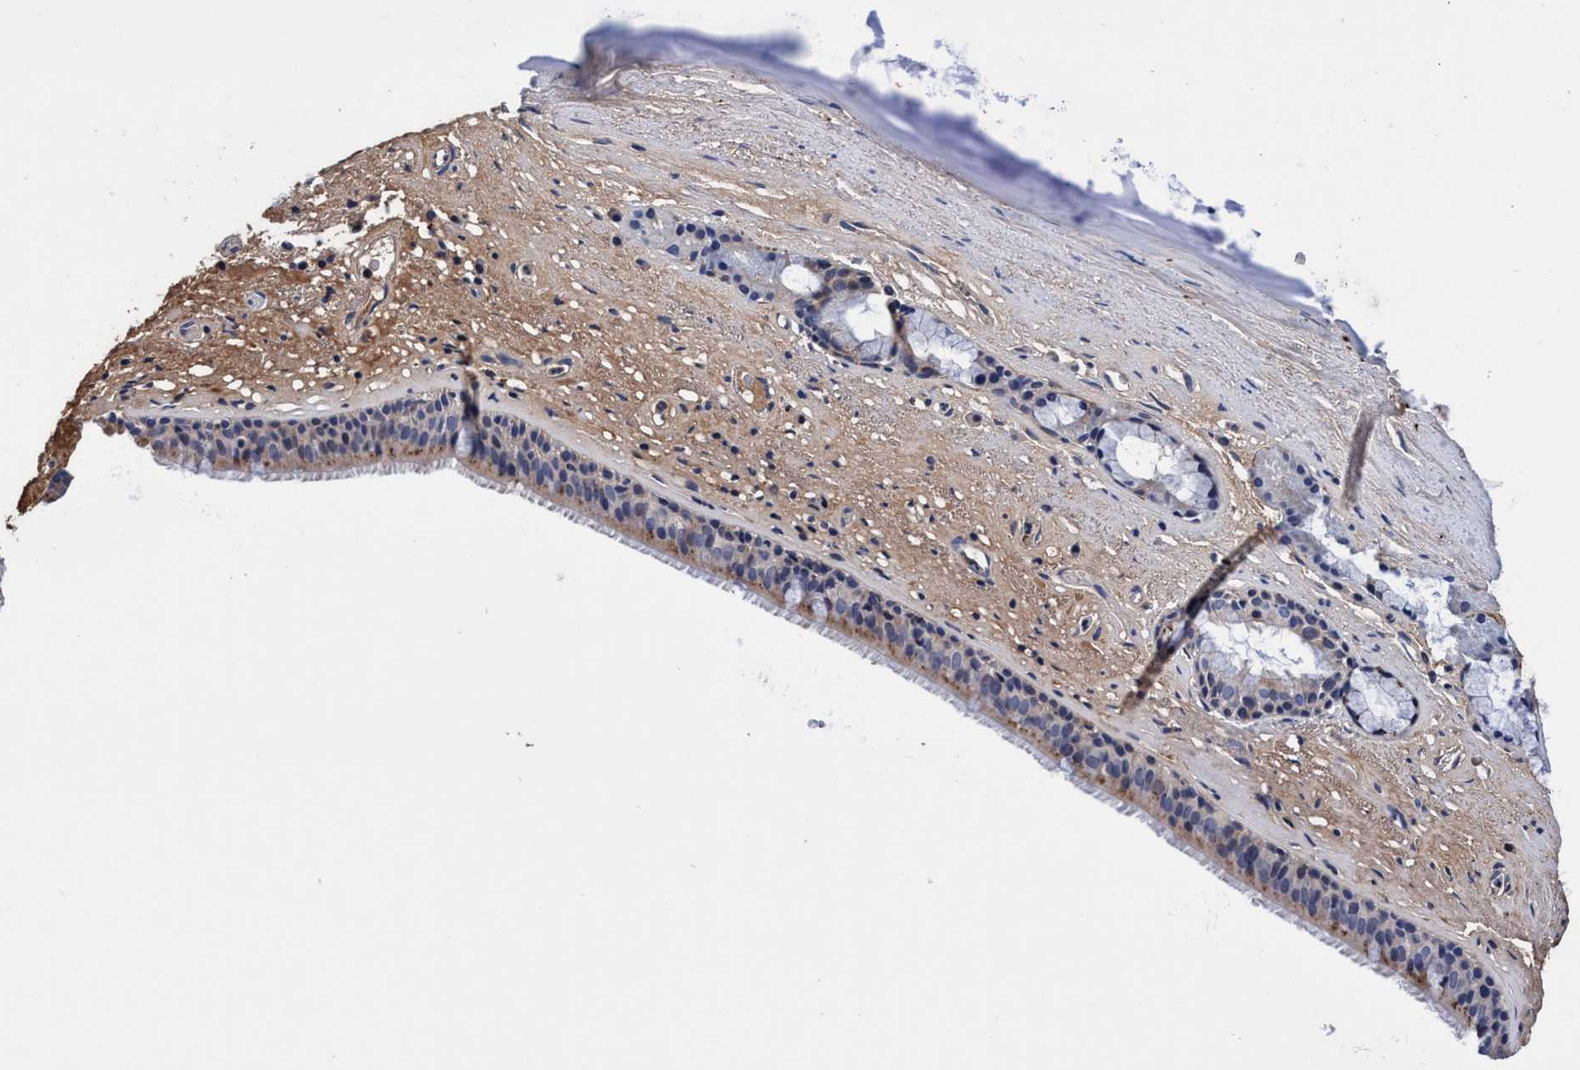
{"staining": {"intensity": "weak", "quantity": ">75%", "location": "cytoplasmic/membranous"}, "tissue": "bronchus", "cell_type": "Respiratory epithelial cells", "image_type": "normal", "snomed": [{"axis": "morphology", "description": "Normal tissue, NOS"}, {"axis": "topography", "description": "Cartilage tissue"}], "caption": "Immunohistochemistry (IHC) photomicrograph of unremarkable bronchus: human bronchus stained using immunohistochemistry displays low levels of weak protein expression localized specifically in the cytoplasmic/membranous of respiratory epithelial cells, appearing as a cytoplasmic/membranous brown color.", "gene": "RNF208", "patient": {"sex": "female", "age": 63}}